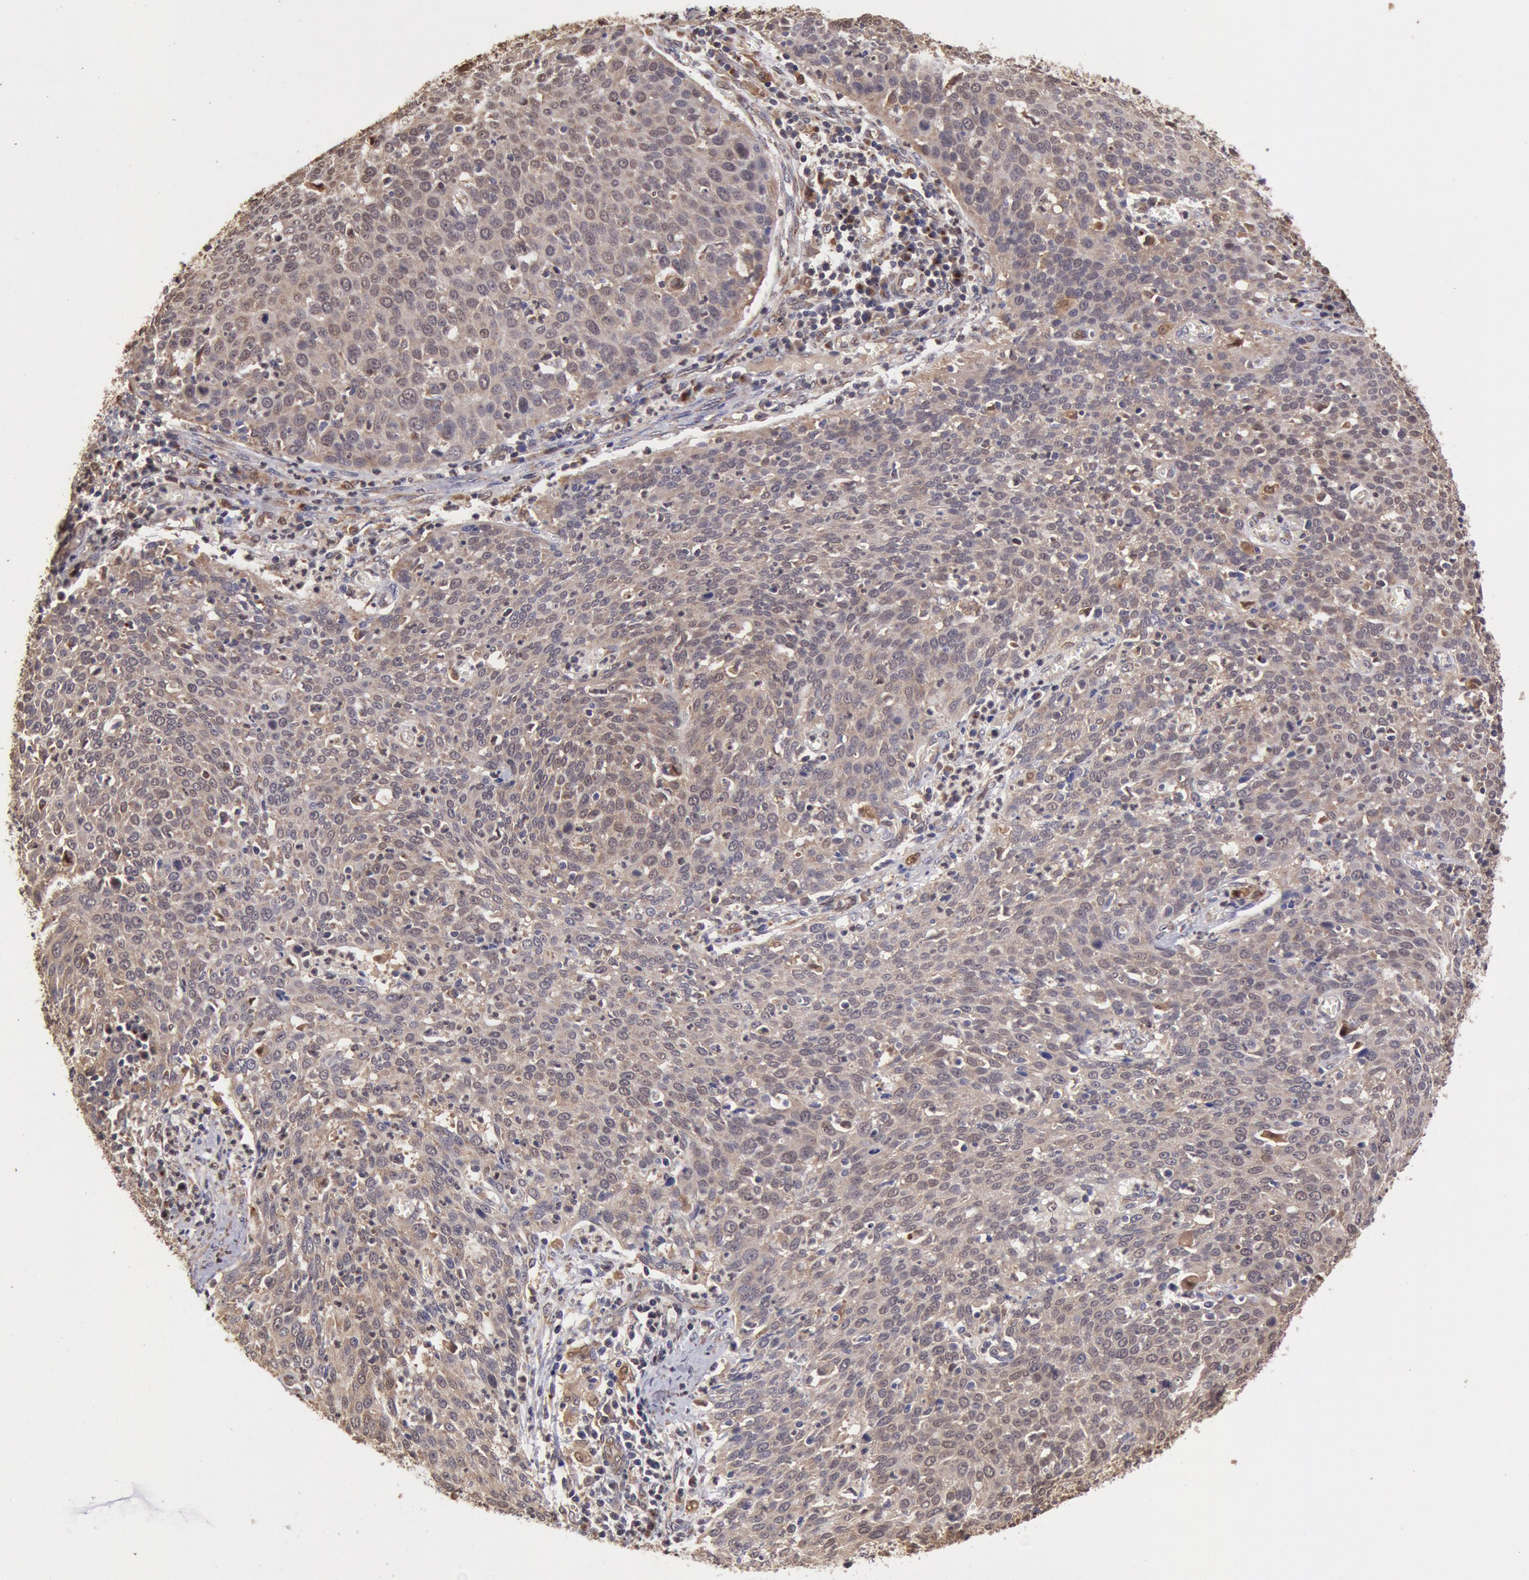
{"staining": {"intensity": "moderate", "quantity": ">75%", "location": "cytoplasmic/membranous,nuclear"}, "tissue": "cervical cancer", "cell_type": "Tumor cells", "image_type": "cancer", "snomed": [{"axis": "morphology", "description": "Squamous cell carcinoma, NOS"}, {"axis": "topography", "description": "Cervix"}], "caption": "A brown stain highlights moderate cytoplasmic/membranous and nuclear positivity of a protein in cervical squamous cell carcinoma tumor cells.", "gene": "COMT", "patient": {"sex": "female", "age": 38}}